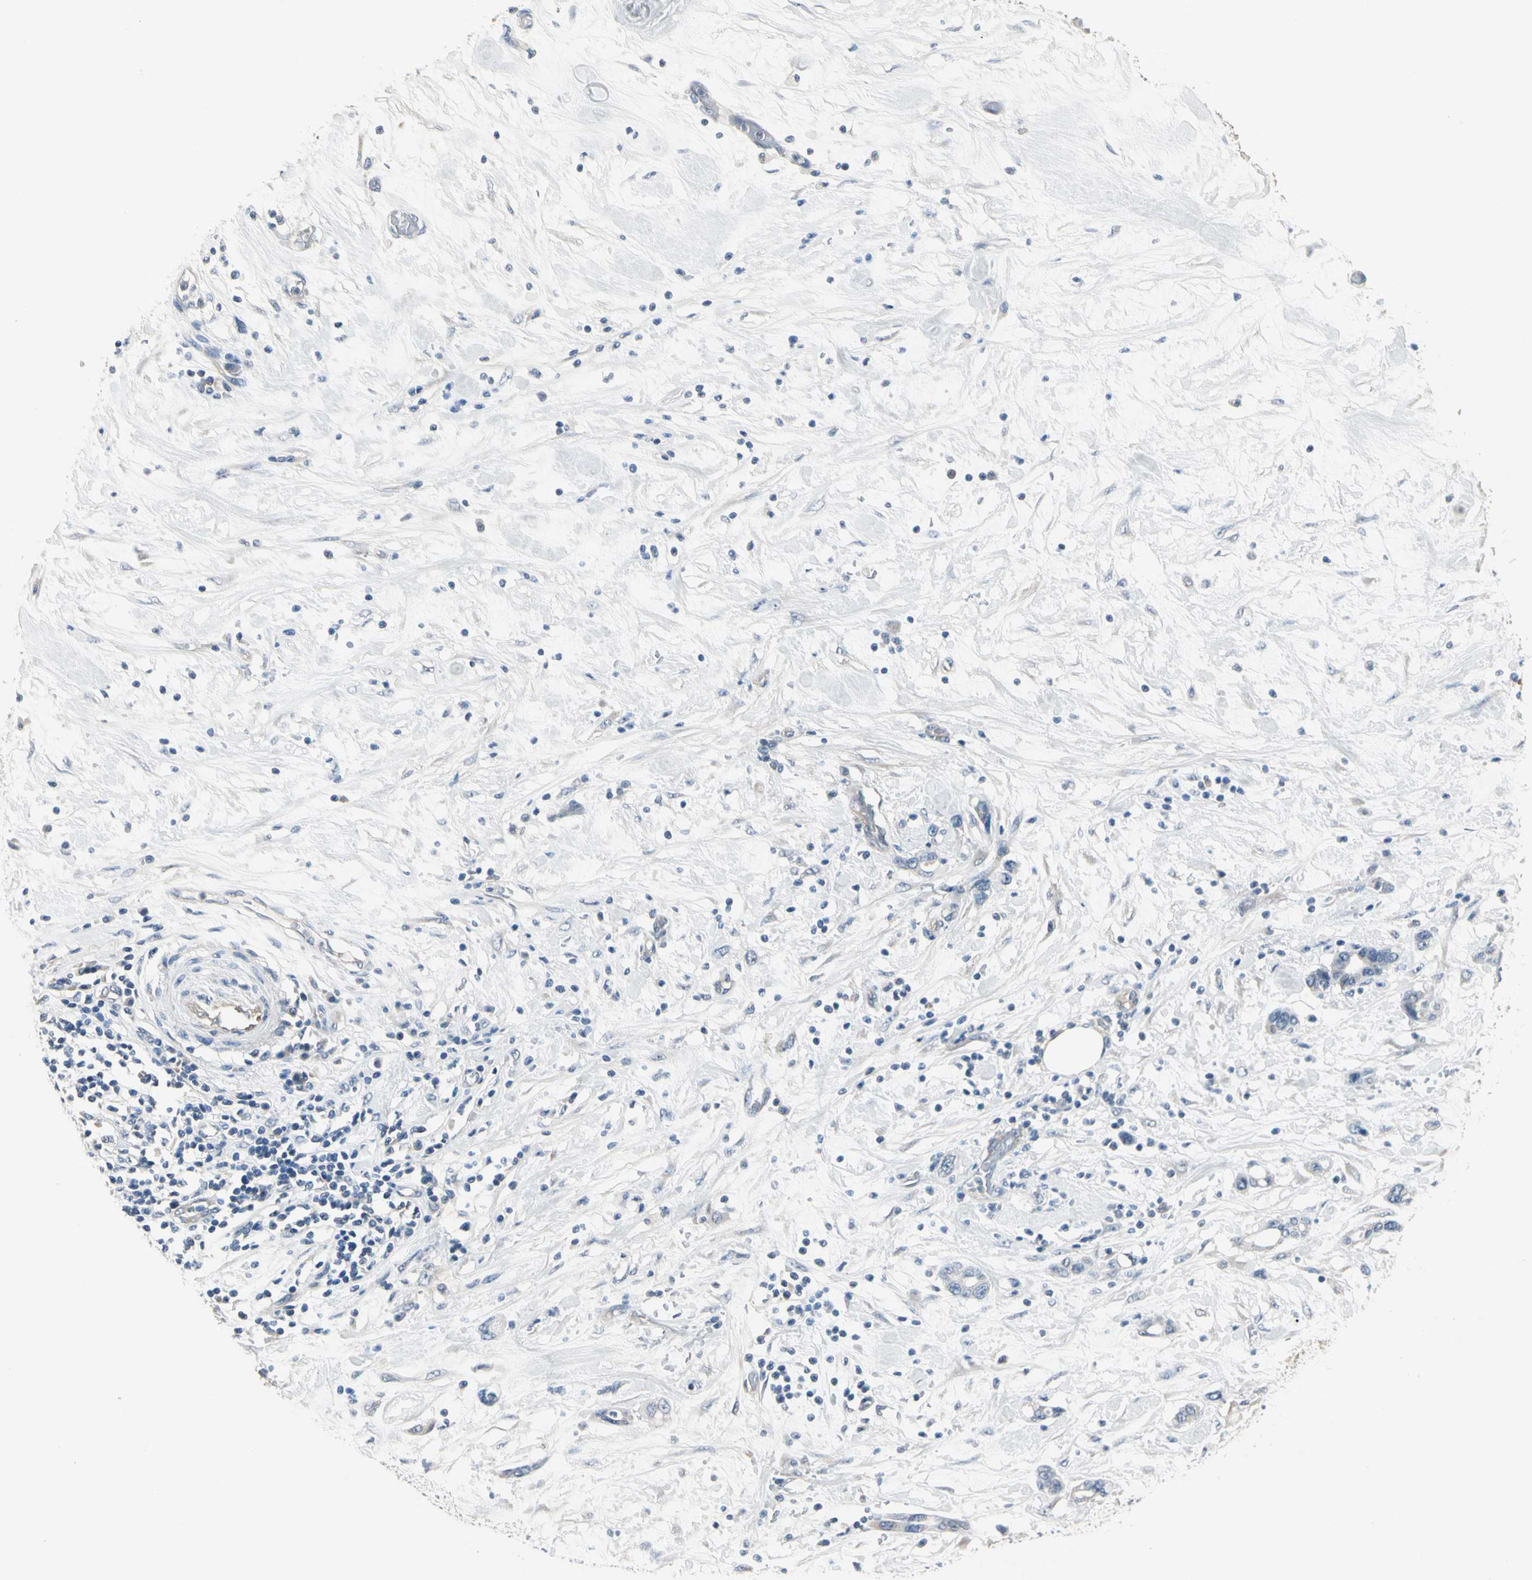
{"staining": {"intensity": "negative", "quantity": "none", "location": "none"}, "tissue": "pancreatic cancer", "cell_type": "Tumor cells", "image_type": "cancer", "snomed": [{"axis": "morphology", "description": "Adenocarcinoma, NOS"}, {"axis": "topography", "description": "Pancreas"}], "caption": "This is a micrograph of IHC staining of adenocarcinoma (pancreatic), which shows no positivity in tumor cells.", "gene": "GPR153", "patient": {"sex": "female", "age": 57}}